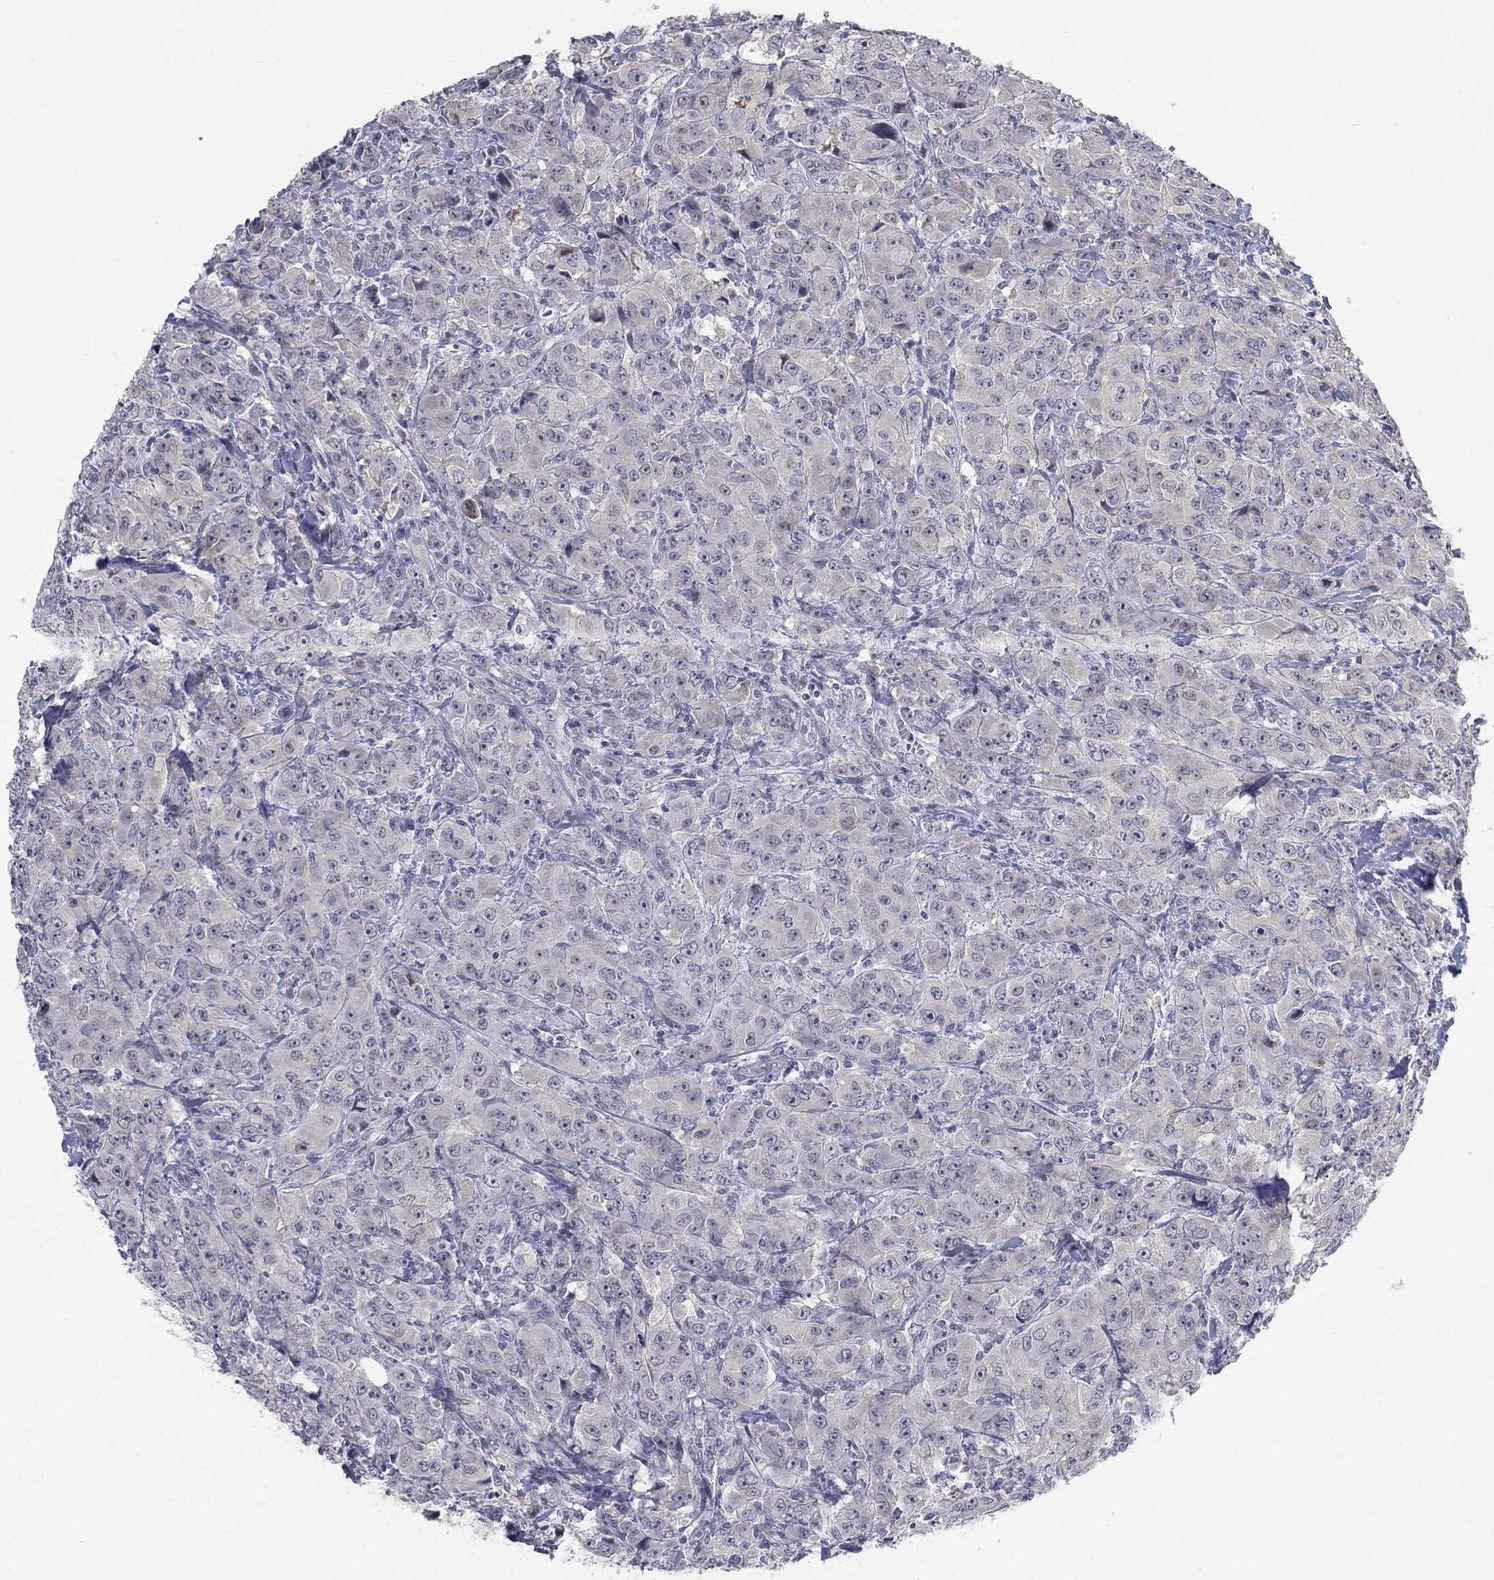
{"staining": {"intensity": "negative", "quantity": "none", "location": "none"}, "tissue": "breast cancer", "cell_type": "Tumor cells", "image_type": "cancer", "snomed": [{"axis": "morphology", "description": "Duct carcinoma"}, {"axis": "topography", "description": "Breast"}], "caption": "Immunohistochemical staining of human infiltrating ductal carcinoma (breast) displays no significant expression in tumor cells.", "gene": "AMN1", "patient": {"sex": "female", "age": 43}}